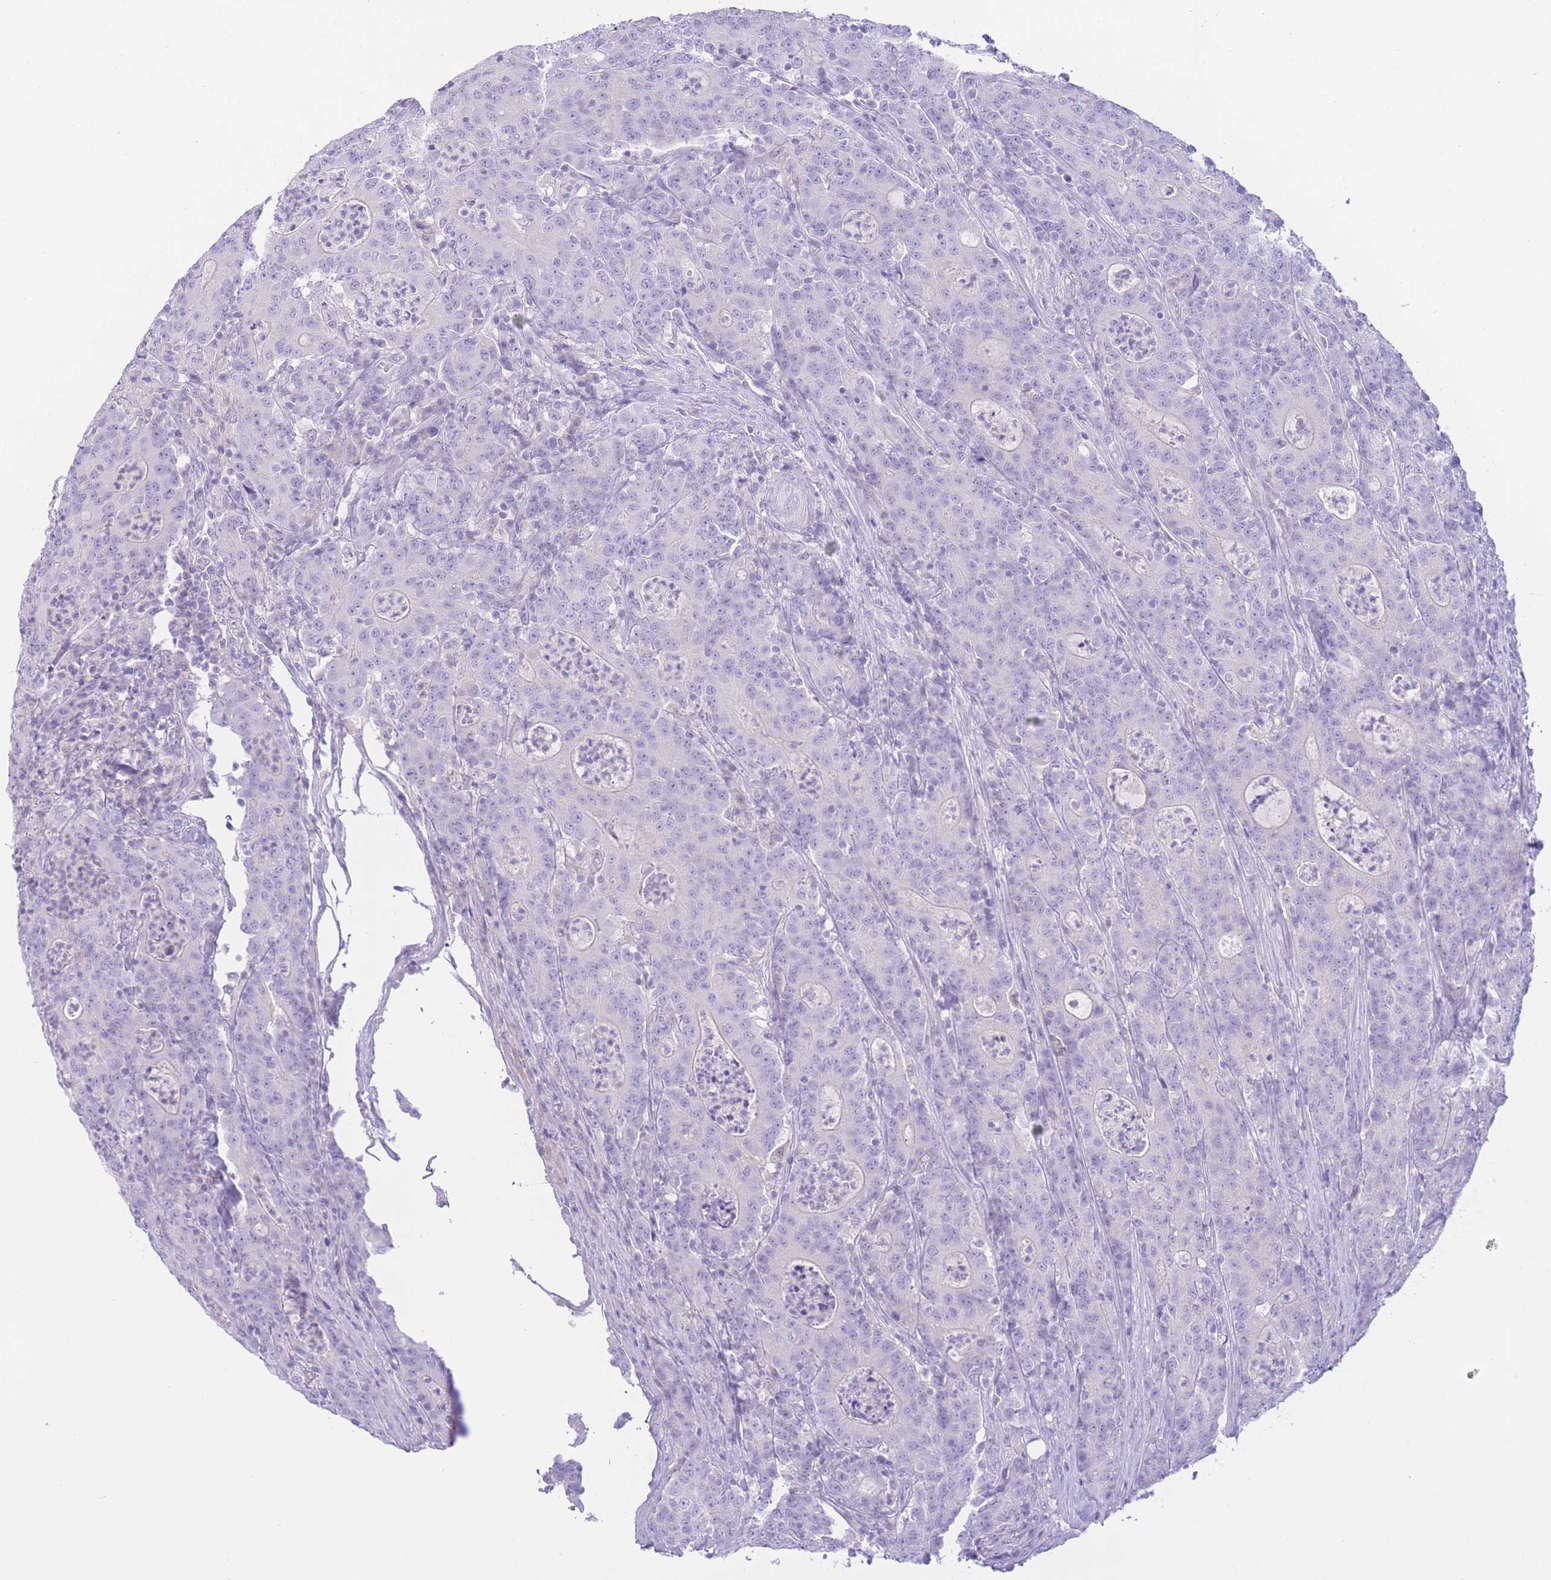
{"staining": {"intensity": "negative", "quantity": "none", "location": "none"}, "tissue": "colorectal cancer", "cell_type": "Tumor cells", "image_type": "cancer", "snomed": [{"axis": "morphology", "description": "Adenocarcinoma, NOS"}, {"axis": "topography", "description": "Colon"}], "caption": "High magnification brightfield microscopy of colorectal cancer (adenocarcinoma) stained with DAB (brown) and counterstained with hematoxylin (blue): tumor cells show no significant expression.", "gene": "ZNF212", "patient": {"sex": "male", "age": 83}}